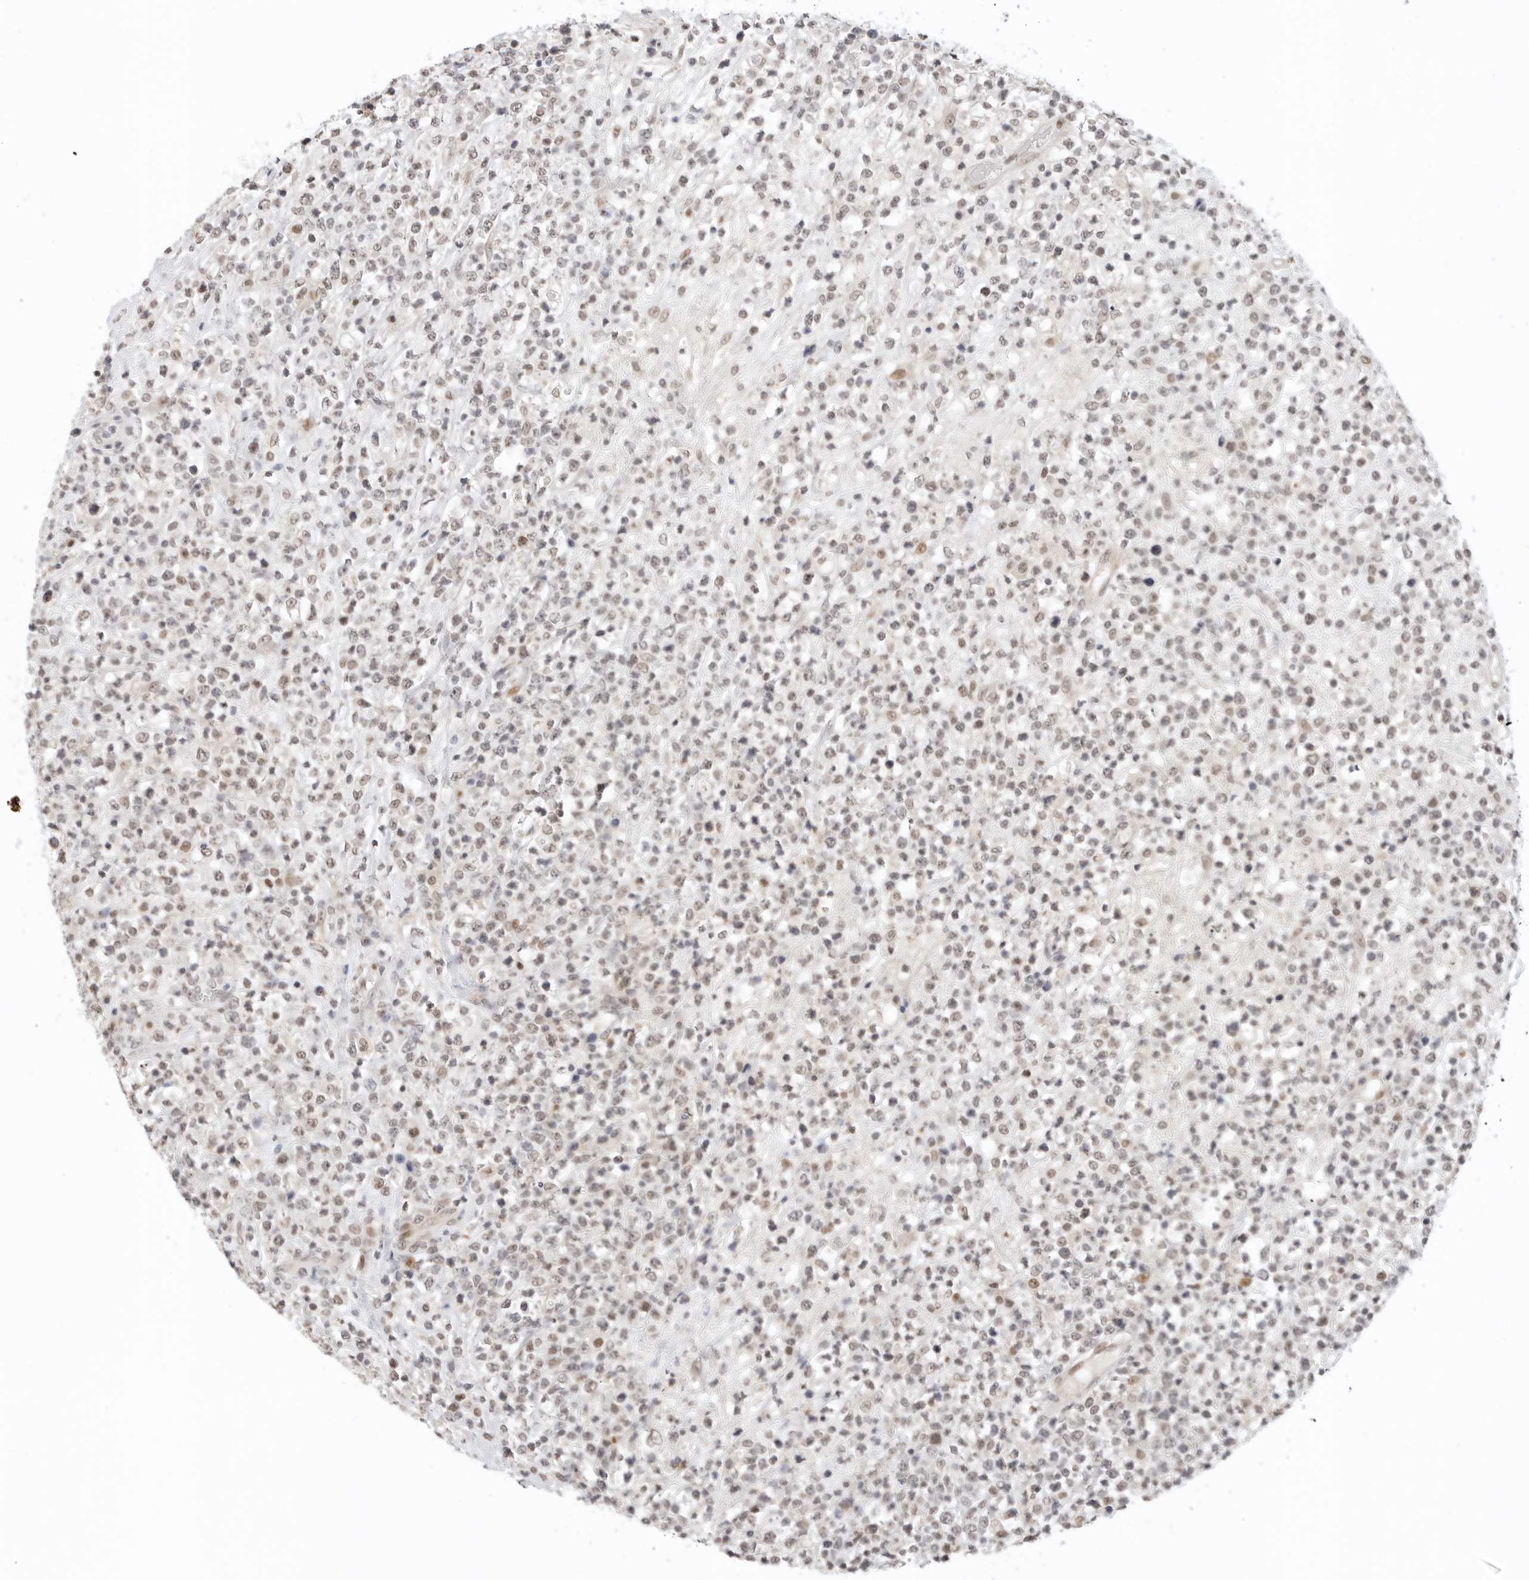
{"staining": {"intensity": "weak", "quantity": "25%-75%", "location": "nuclear"}, "tissue": "lymphoma", "cell_type": "Tumor cells", "image_type": "cancer", "snomed": [{"axis": "morphology", "description": "Malignant lymphoma, non-Hodgkin's type, High grade"}, {"axis": "topography", "description": "Colon"}], "caption": "Immunohistochemistry photomicrograph of human high-grade malignant lymphoma, non-Hodgkin's type stained for a protein (brown), which demonstrates low levels of weak nuclear positivity in about 25%-75% of tumor cells.", "gene": "TSEN2", "patient": {"sex": "female", "age": 53}}